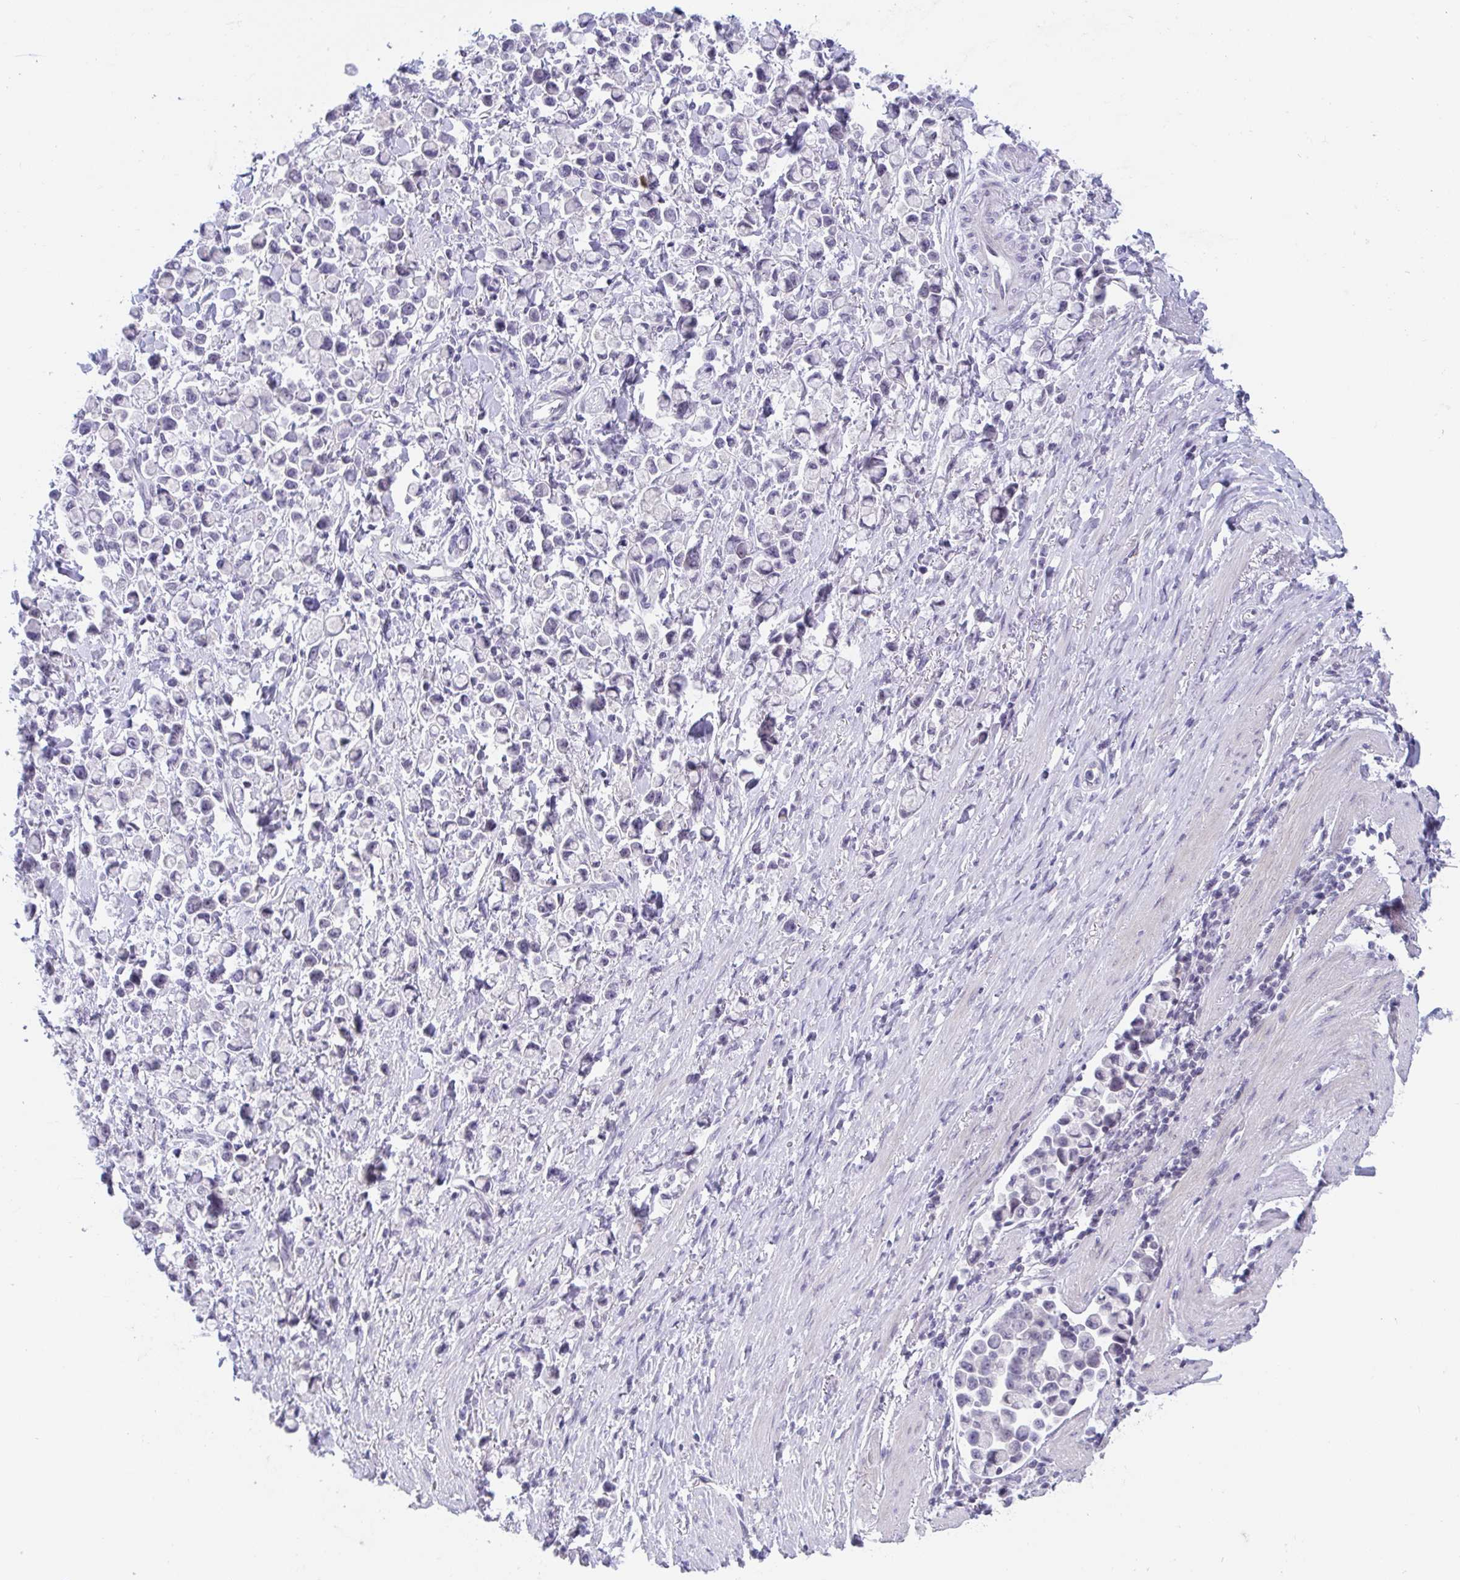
{"staining": {"intensity": "negative", "quantity": "none", "location": "none"}, "tissue": "stomach cancer", "cell_type": "Tumor cells", "image_type": "cancer", "snomed": [{"axis": "morphology", "description": "Adenocarcinoma, NOS"}, {"axis": "topography", "description": "Stomach"}], "caption": "High power microscopy image of an immunohistochemistry micrograph of adenocarcinoma (stomach), revealing no significant positivity in tumor cells.", "gene": "BMAL2", "patient": {"sex": "female", "age": 81}}